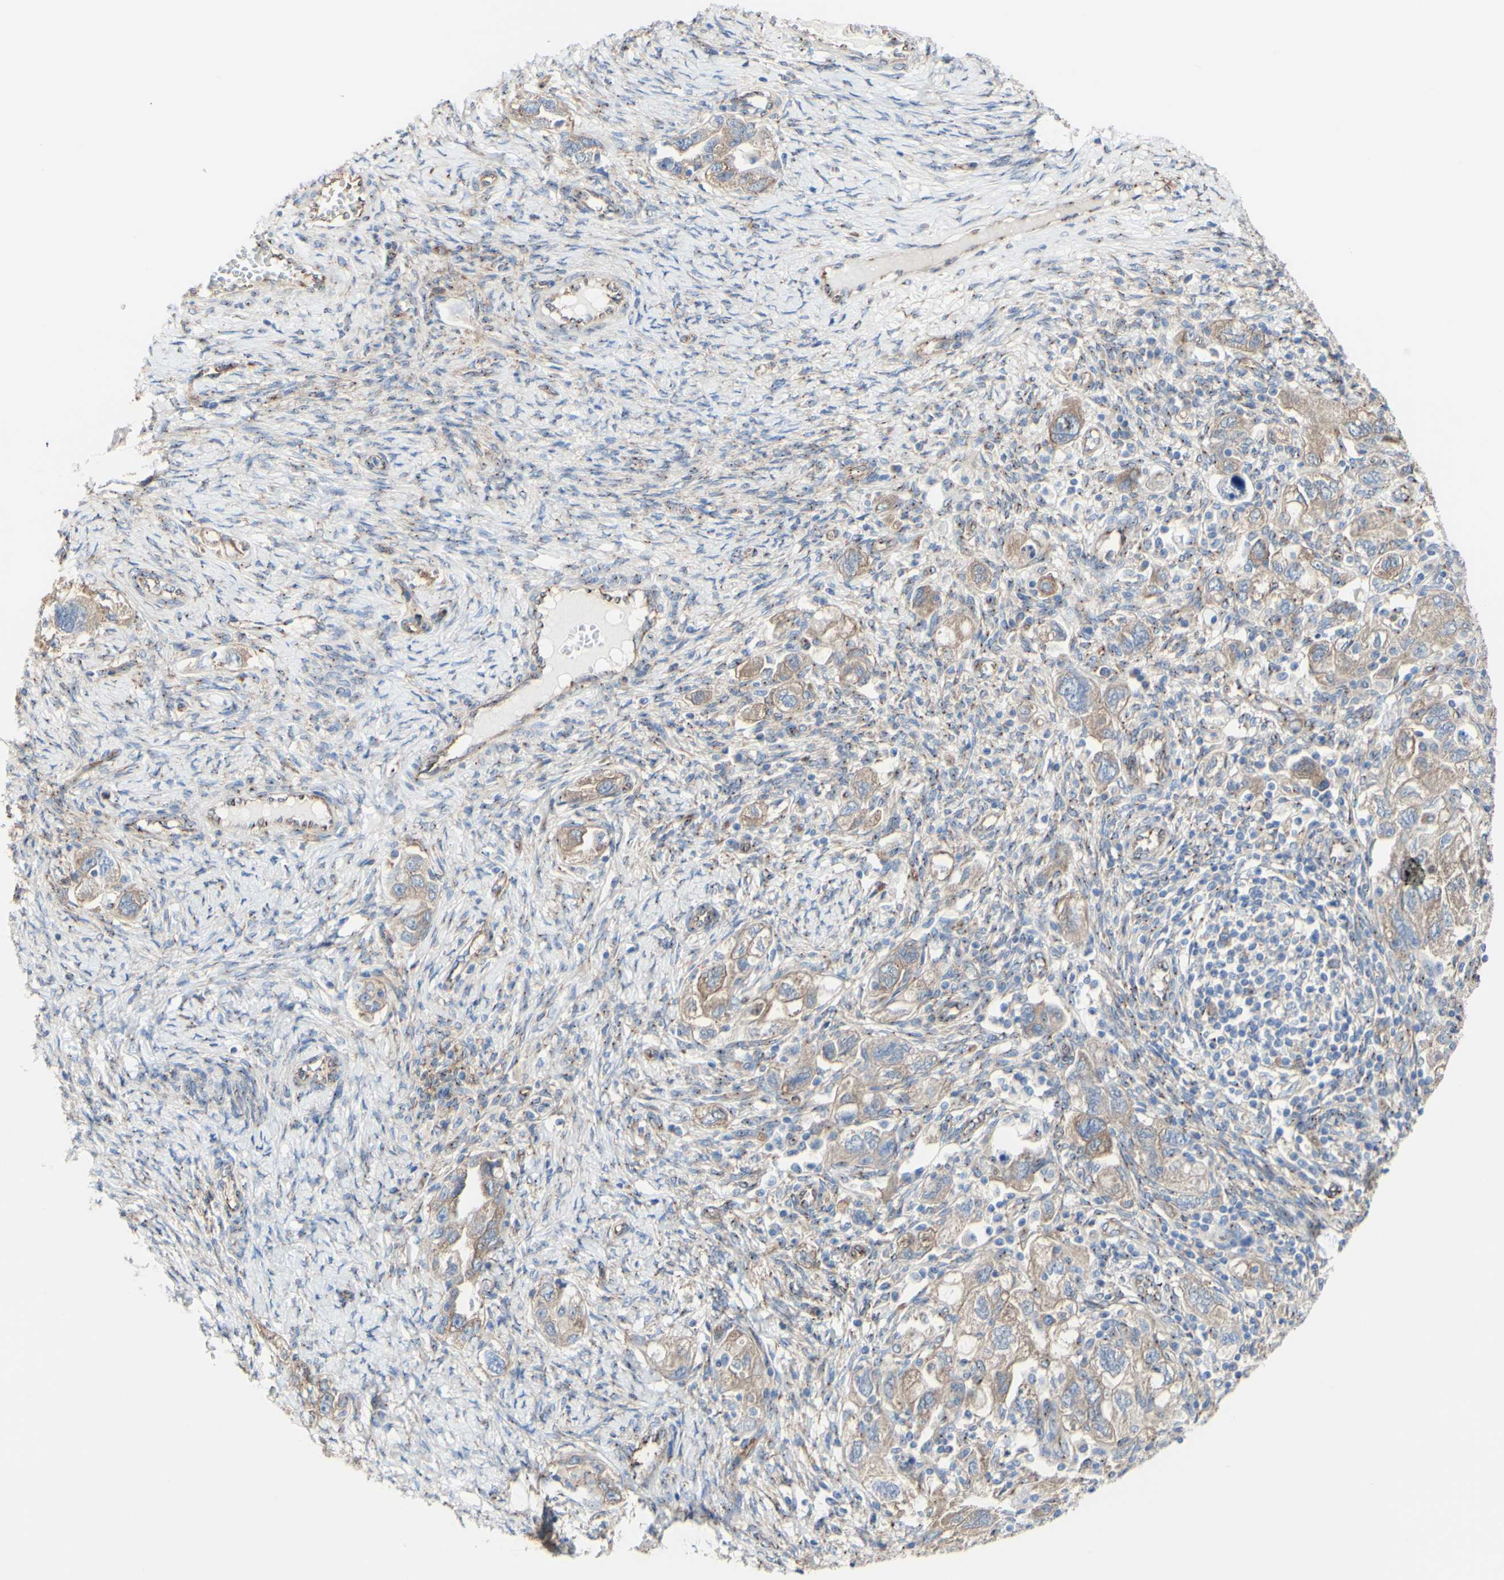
{"staining": {"intensity": "moderate", "quantity": "25%-75%", "location": "cytoplasmic/membranous"}, "tissue": "ovarian cancer", "cell_type": "Tumor cells", "image_type": "cancer", "snomed": [{"axis": "morphology", "description": "Carcinoma, NOS"}, {"axis": "morphology", "description": "Cystadenocarcinoma, serous, NOS"}, {"axis": "topography", "description": "Ovary"}], "caption": "Human ovarian cancer (serous cystadenocarcinoma) stained with a protein marker demonstrates moderate staining in tumor cells.", "gene": "LRIG3", "patient": {"sex": "female", "age": 69}}